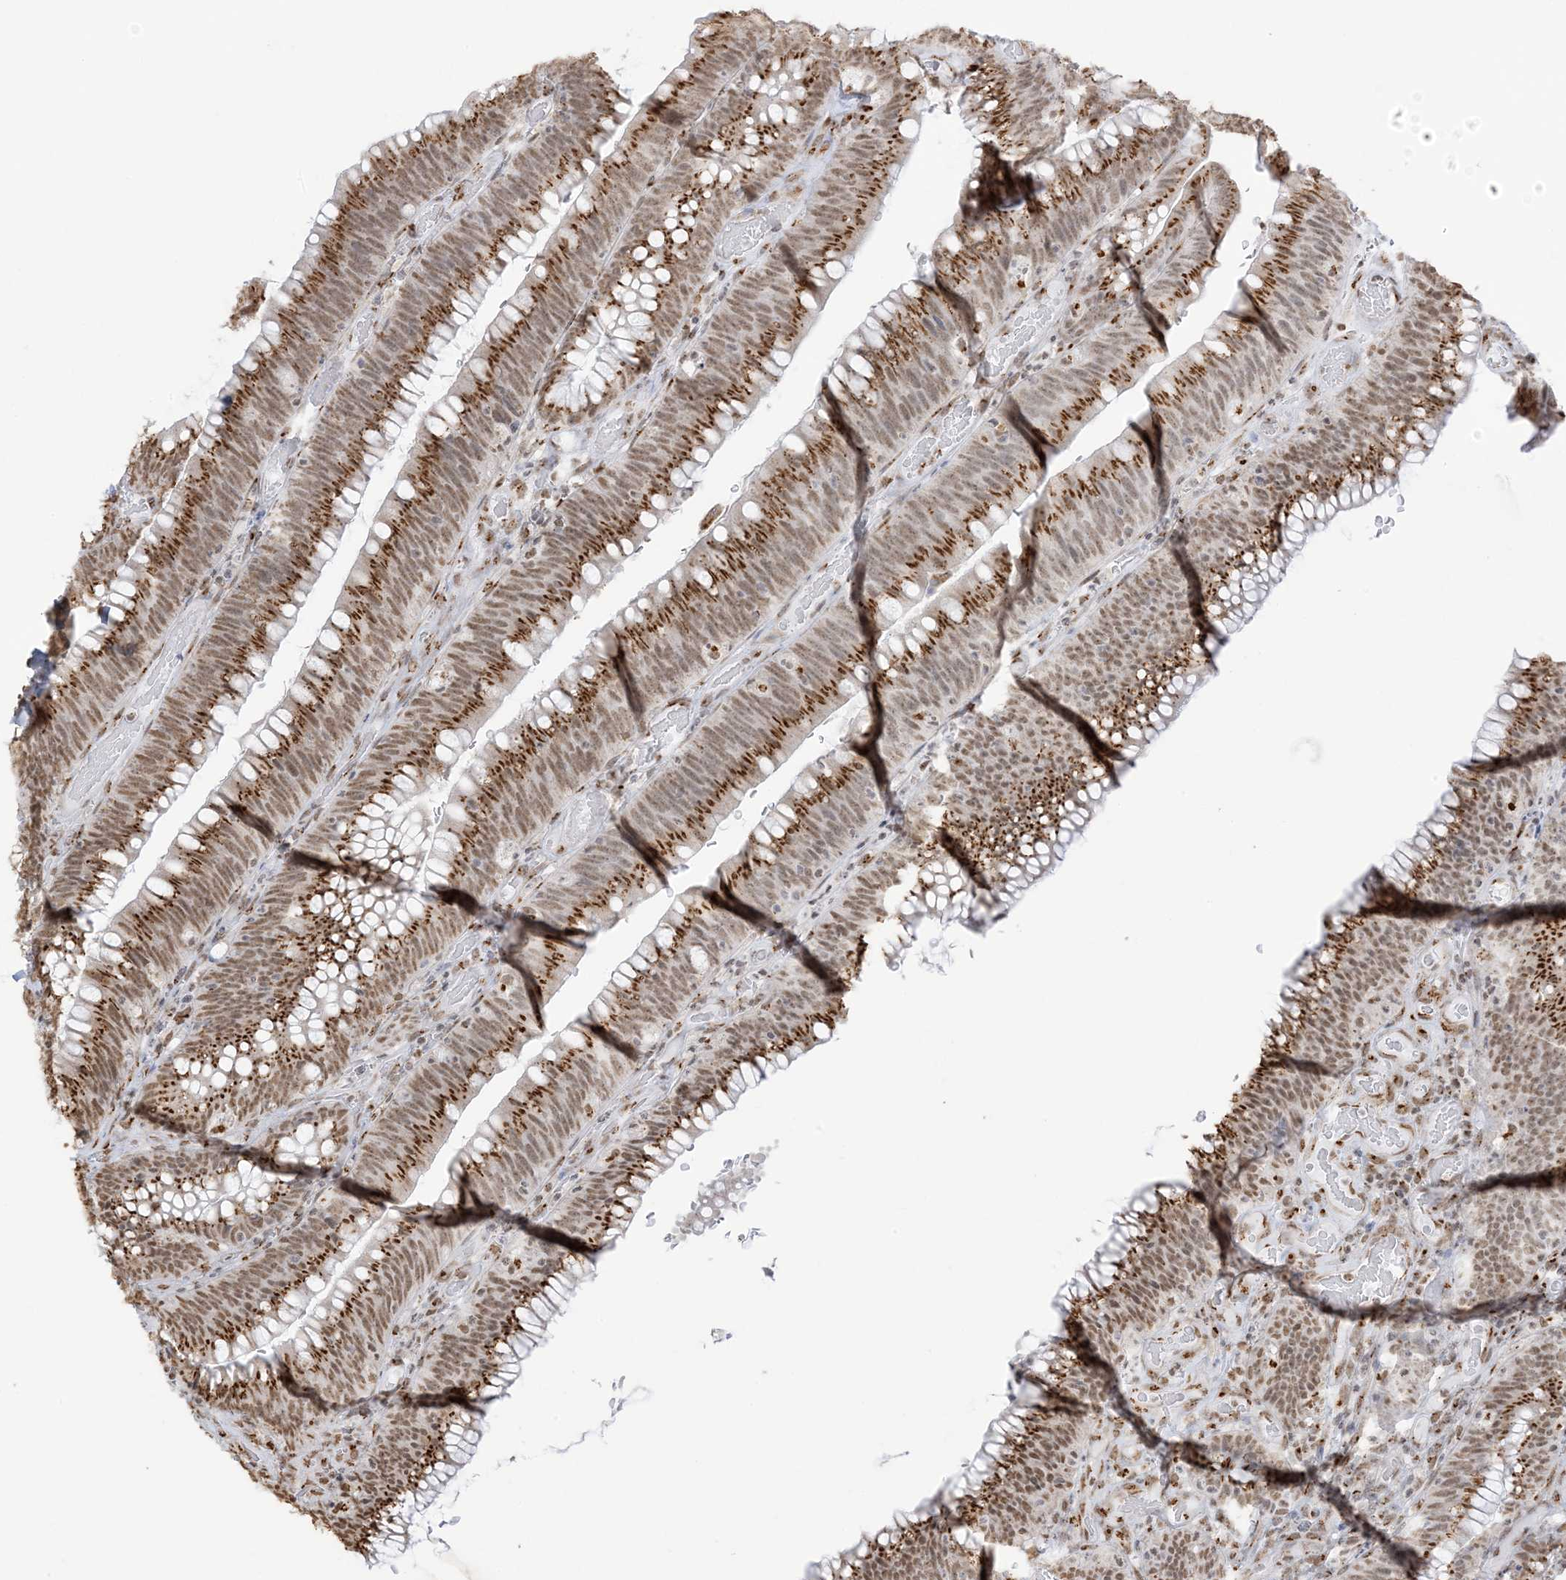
{"staining": {"intensity": "moderate", "quantity": ">75%", "location": "cytoplasmic/membranous,nuclear"}, "tissue": "colorectal cancer", "cell_type": "Tumor cells", "image_type": "cancer", "snomed": [{"axis": "morphology", "description": "Normal tissue, NOS"}, {"axis": "topography", "description": "Colon"}], "caption": "IHC micrograph of human colorectal cancer stained for a protein (brown), which exhibits medium levels of moderate cytoplasmic/membranous and nuclear expression in approximately >75% of tumor cells.", "gene": "GPR107", "patient": {"sex": "female", "age": 82}}